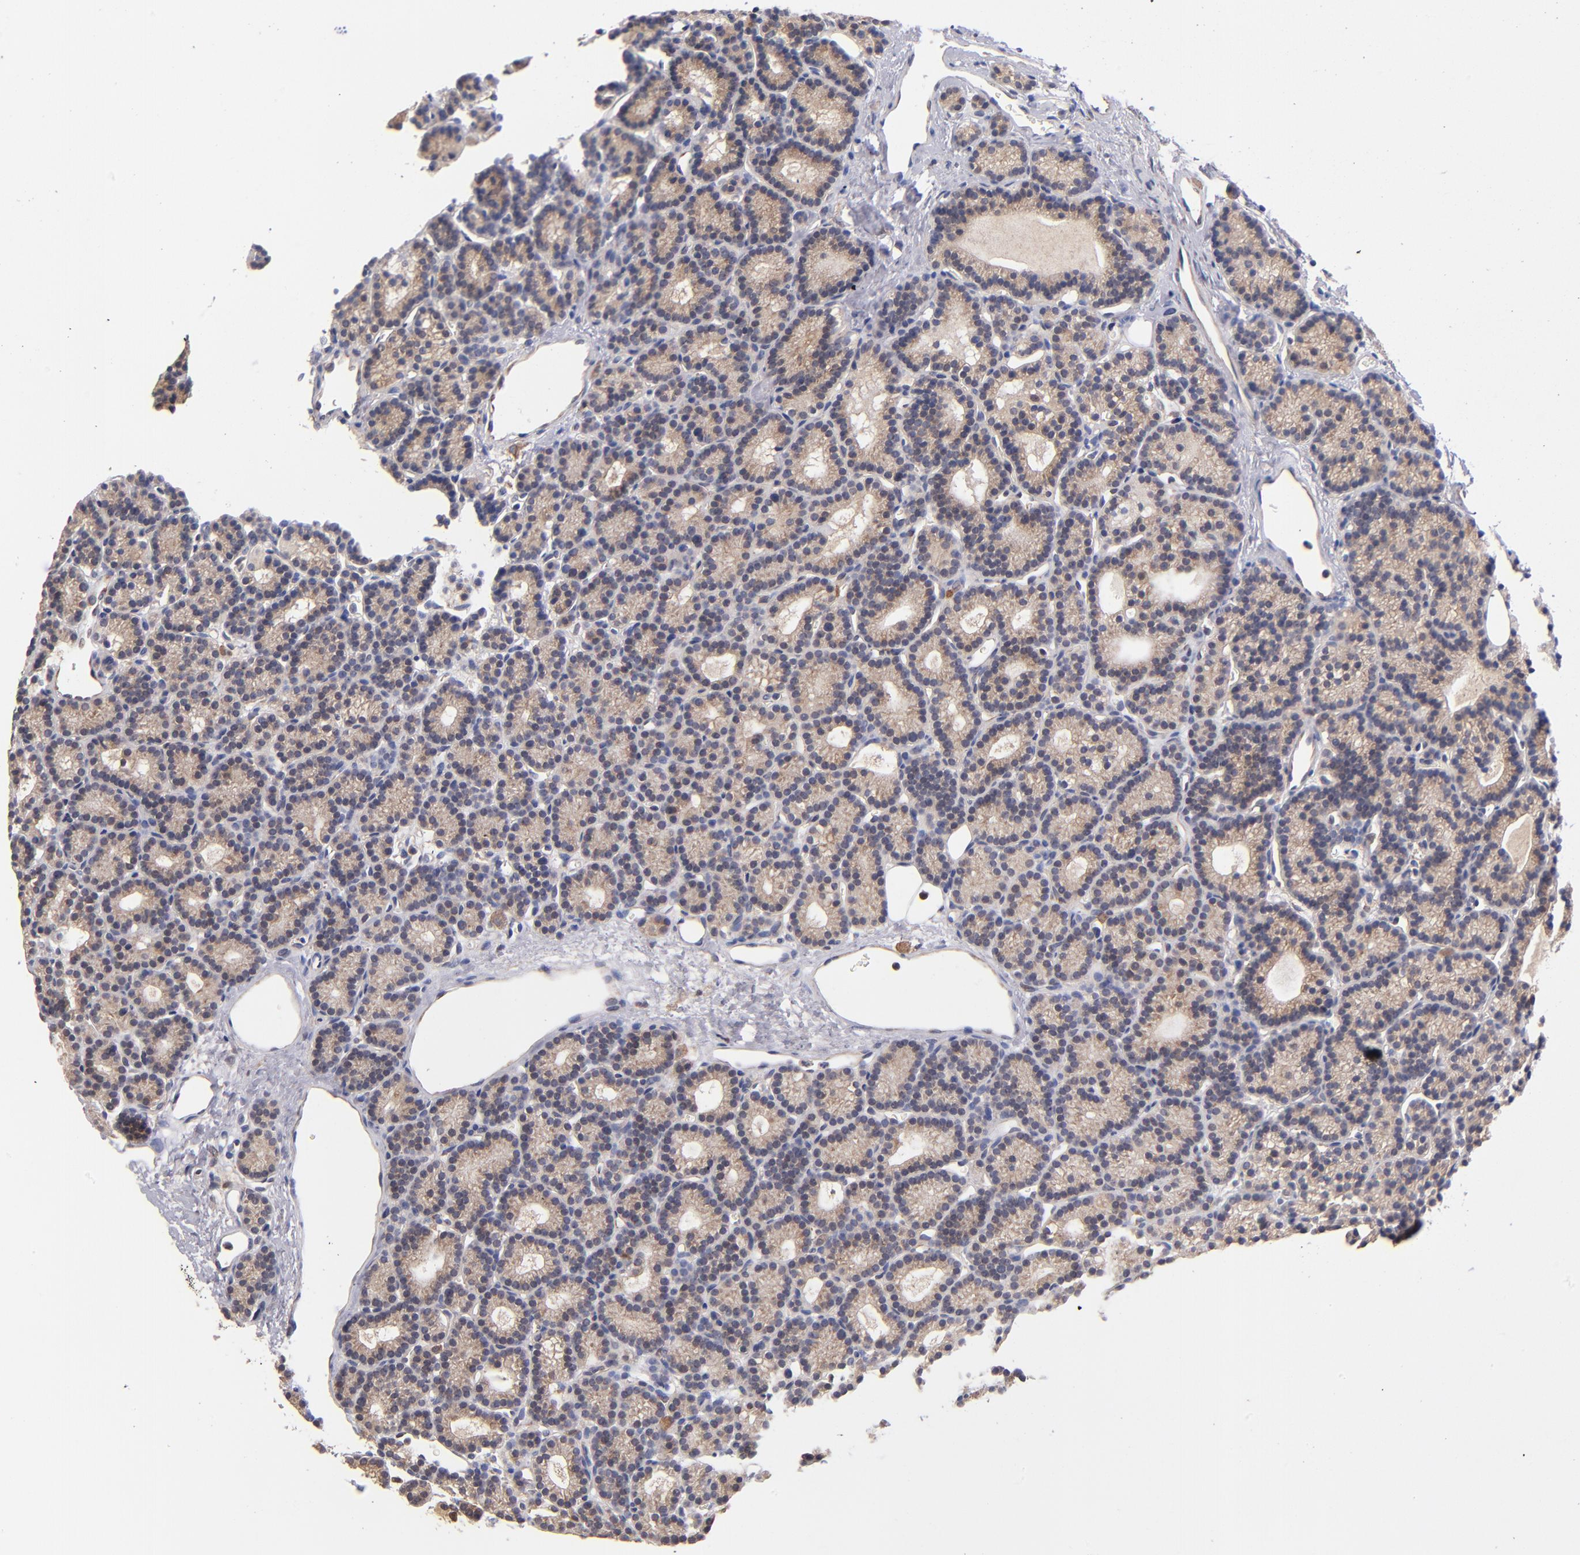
{"staining": {"intensity": "moderate", "quantity": ">75%", "location": "cytoplasmic/membranous"}, "tissue": "parathyroid gland", "cell_type": "Glandular cells", "image_type": "normal", "snomed": [{"axis": "morphology", "description": "Normal tissue, NOS"}, {"axis": "topography", "description": "Parathyroid gland"}], "caption": "A brown stain shows moderate cytoplasmic/membranous staining of a protein in glandular cells of benign parathyroid gland. Using DAB (brown) and hematoxylin (blue) stains, captured at high magnification using brightfield microscopy.", "gene": "GMFB", "patient": {"sex": "male", "age": 85}}